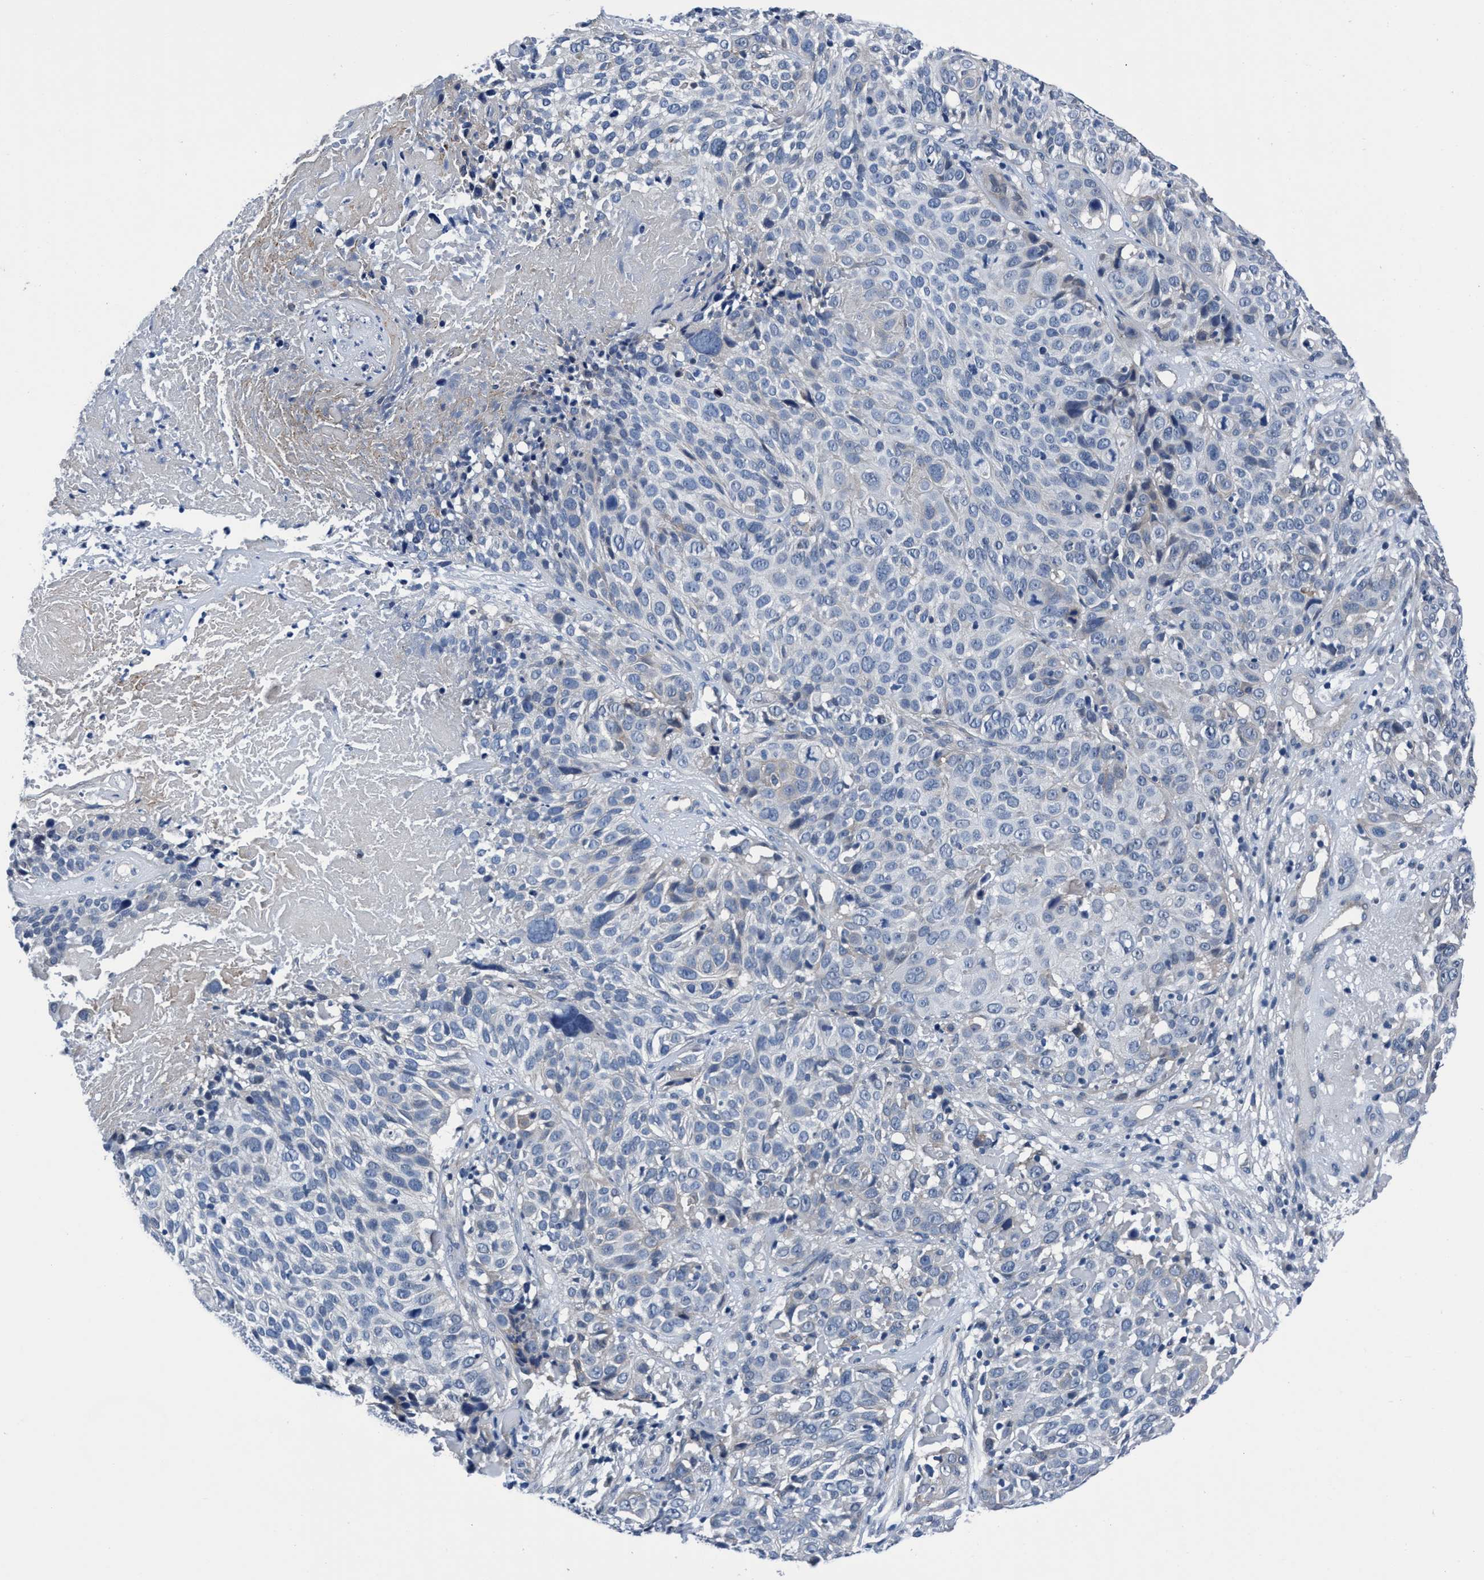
{"staining": {"intensity": "negative", "quantity": "none", "location": "none"}, "tissue": "cervical cancer", "cell_type": "Tumor cells", "image_type": "cancer", "snomed": [{"axis": "morphology", "description": "Squamous cell carcinoma, NOS"}, {"axis": "topography", "description": "Cervix"}], "caption": "A micrograph of human cervical cancer is negative for staining in tumor cells. The staining is performed using DAB (3,3'-diaminobenzidine) brown chromogen with nuclei counter-stained in using hematoxylin.", "gene": "TMEM94", "patient": {"sex": "female", "age": 74}}